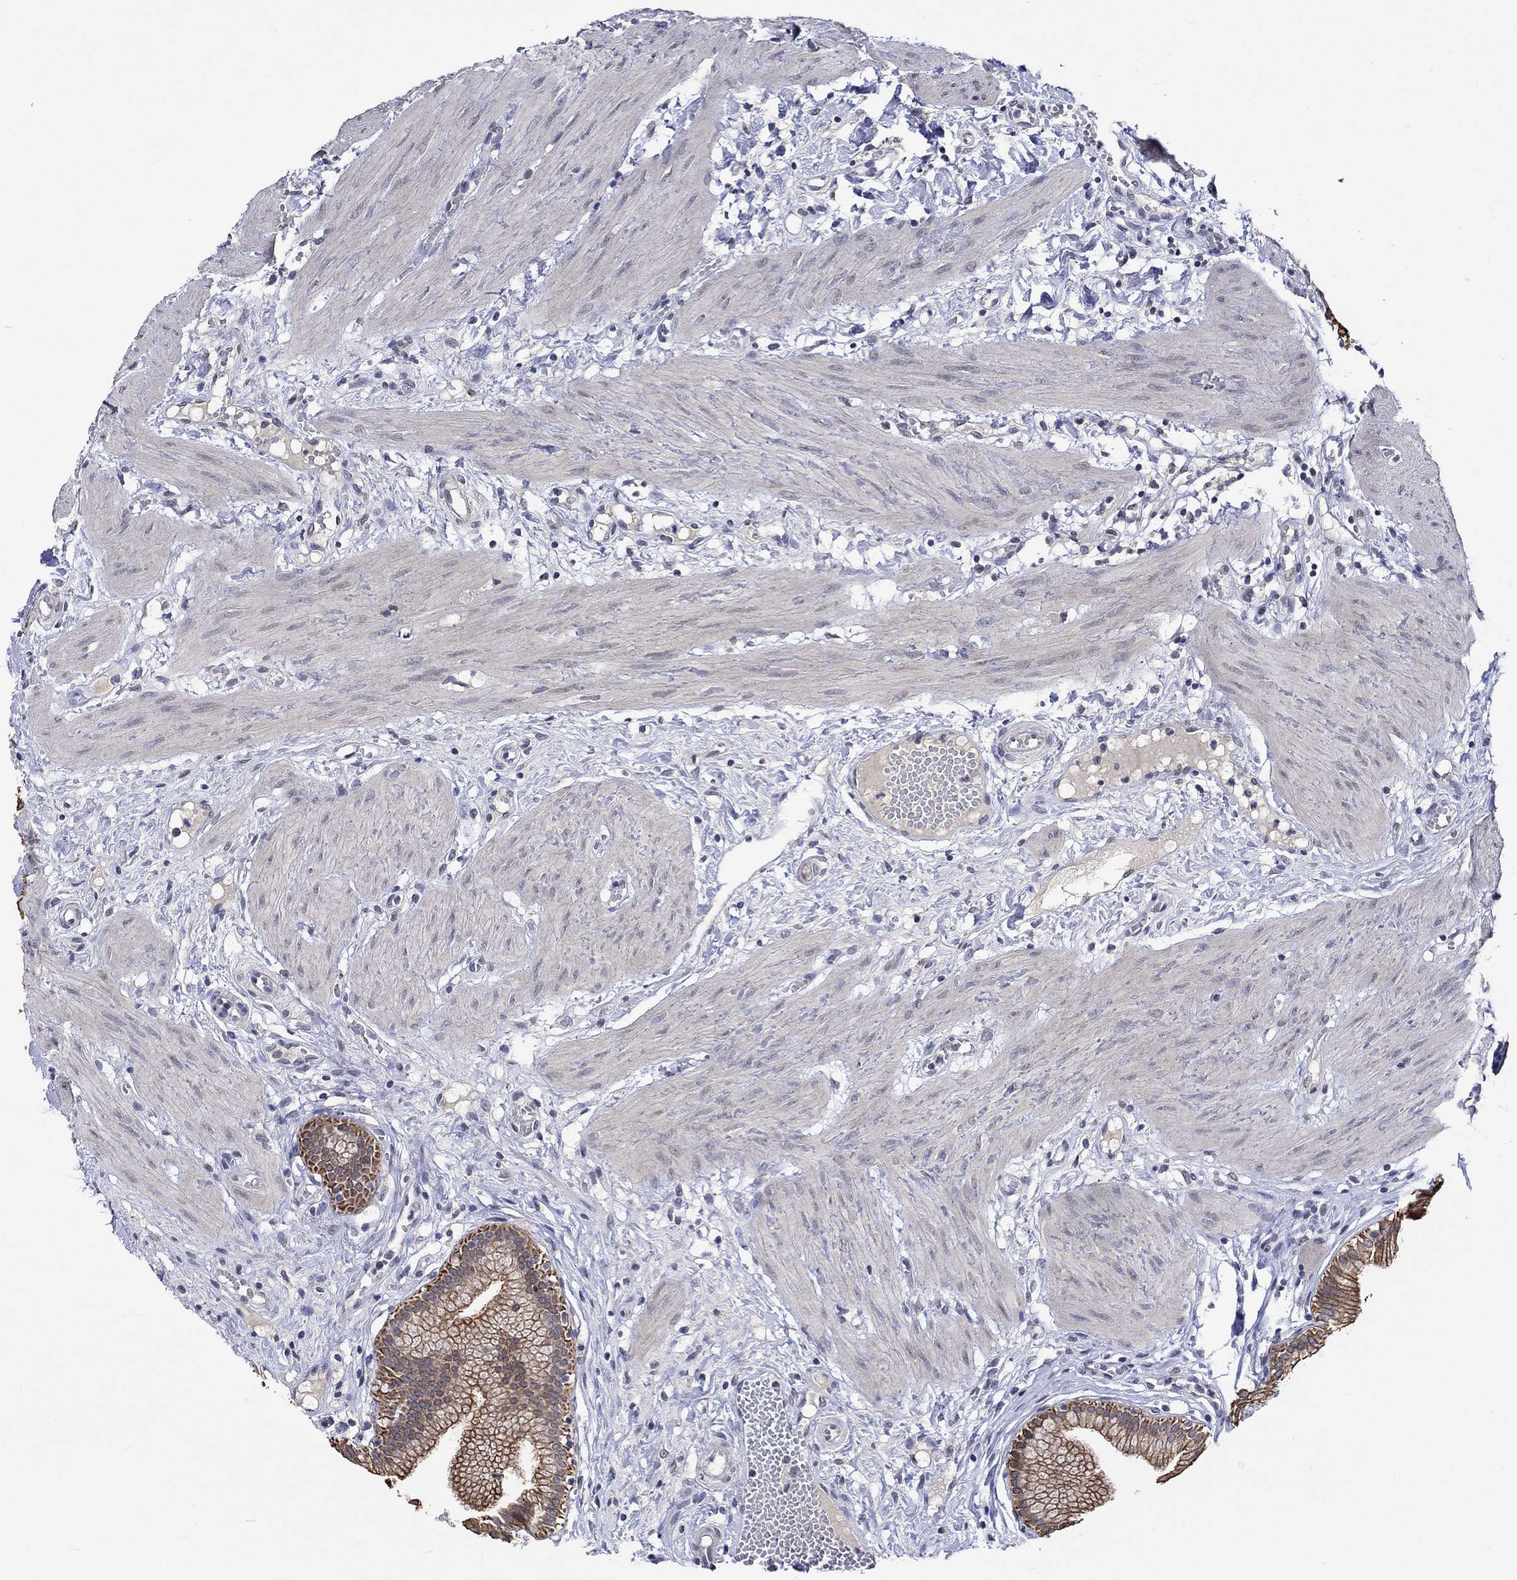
{"staining": {"intensity": "strong", "quantity": "25%-75%", "location": "cytoplasmic/membranous"}, "tissue": "gallbladder", "cell_type": "Glandular cells", "image_type": "normal", "snomed": [{"axis": "morphology", "description": "Normal tissue, NOS"}, {"axis": "topography", "description": "Gallbladder"}], "caption": "Immunohistochemical staining of benign human gallbladder displays high levels of strong cytoplasmic/membranous expression in approximately 25%-75% of glandular cells.", "gene": "DDX3Y", "patient": {"sex": "female", "age": 24}}